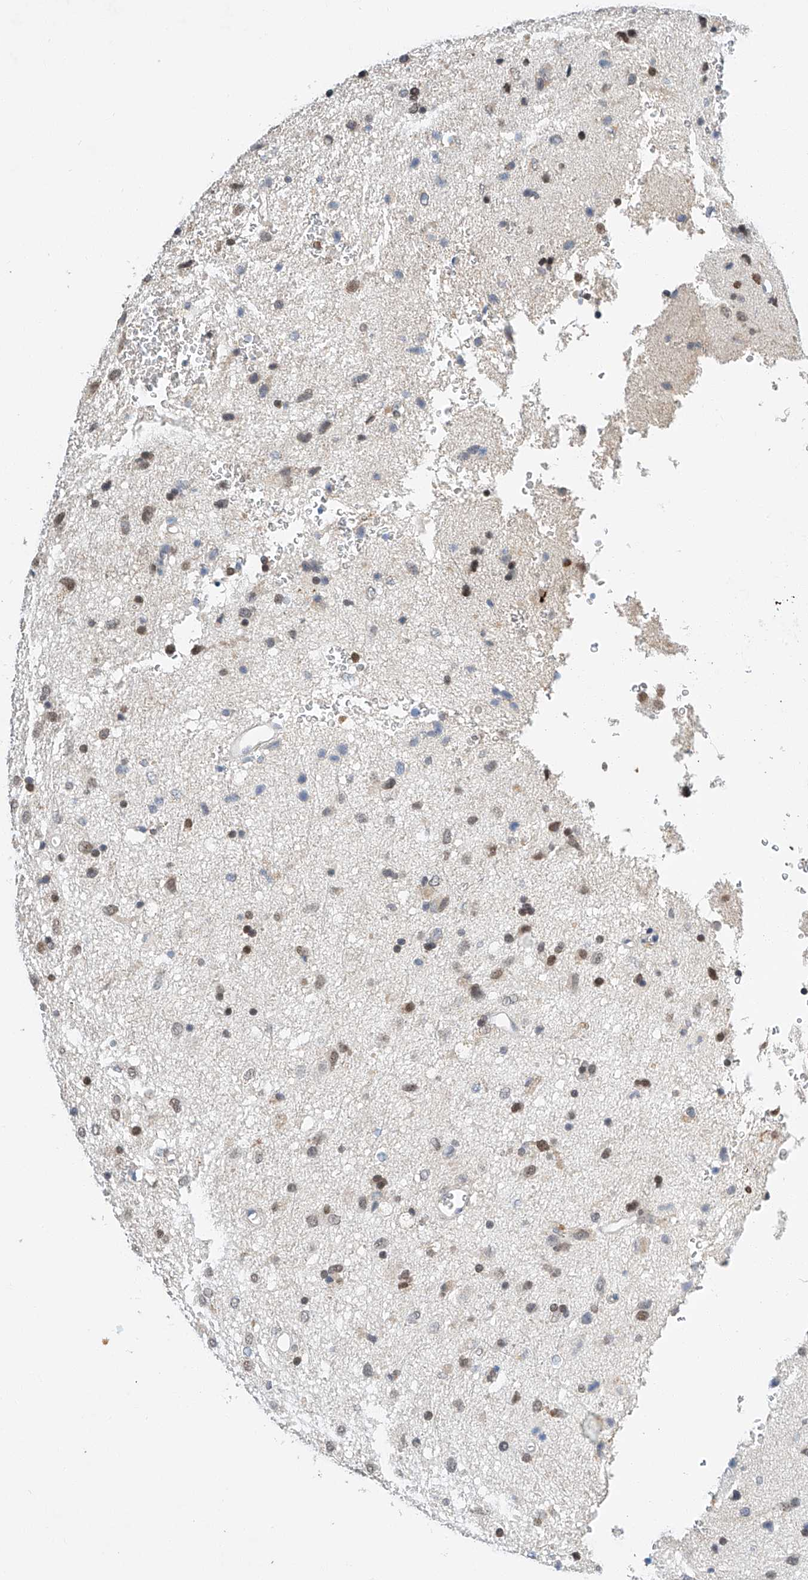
{"staining": {"intensity": "moderate", "quantity": "<25%", "location": "nuclear"}, "tissue": "glioma", "cell_type": "Tumor cells", "image_type": "cancer", "snomed": [{"axis": "morphology", "description": "Glioma, malignant, Low grade"}, {"axis": "topography", "description": "Brain"}], "caption": "Low-grade glioma (malignant) stained with IHC reveals moderate nuclear staining in about <25% of tumor cells.", "gene": "CTDP1", "patient": {"sex": "male", "age": 77}}